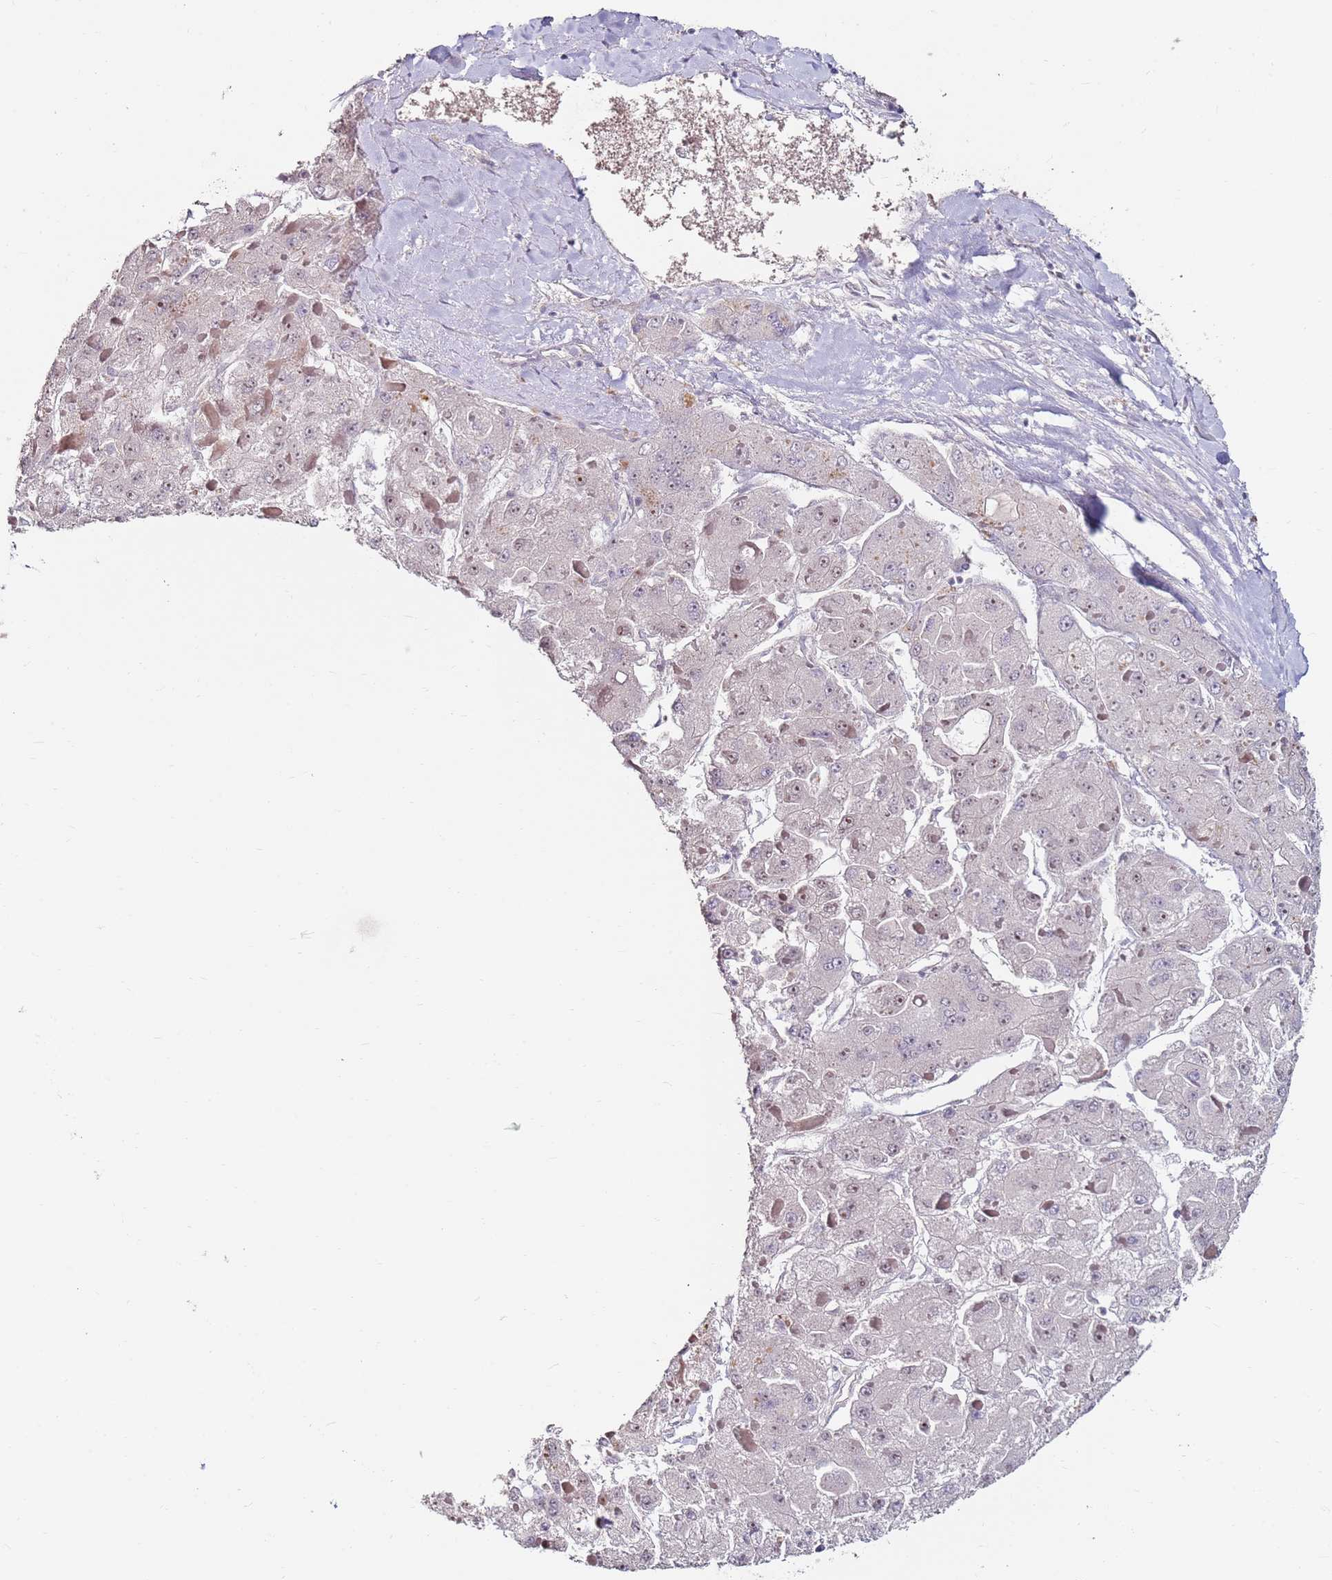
{"staining": {"intensity": "moderate", "quantity": "25%-75%", "location": "nuclear"}, "tissue": "liver cancer", "cell_type": "Tumor cells", "image_type": "cancer", "snomed": [{"axis": "morphology", "description": "Carcinoma, Hepatocellular, NOS"}, {"axis": "topography", "description": "Liver"}], "caption": "Liver cancer was stained to show a protein in brown. There is medium levels of moderate nuclear expression in about 25%-75% of tumor cells.", "gene": "RARS2", "patient": {"sex": "female", "age": 73}}